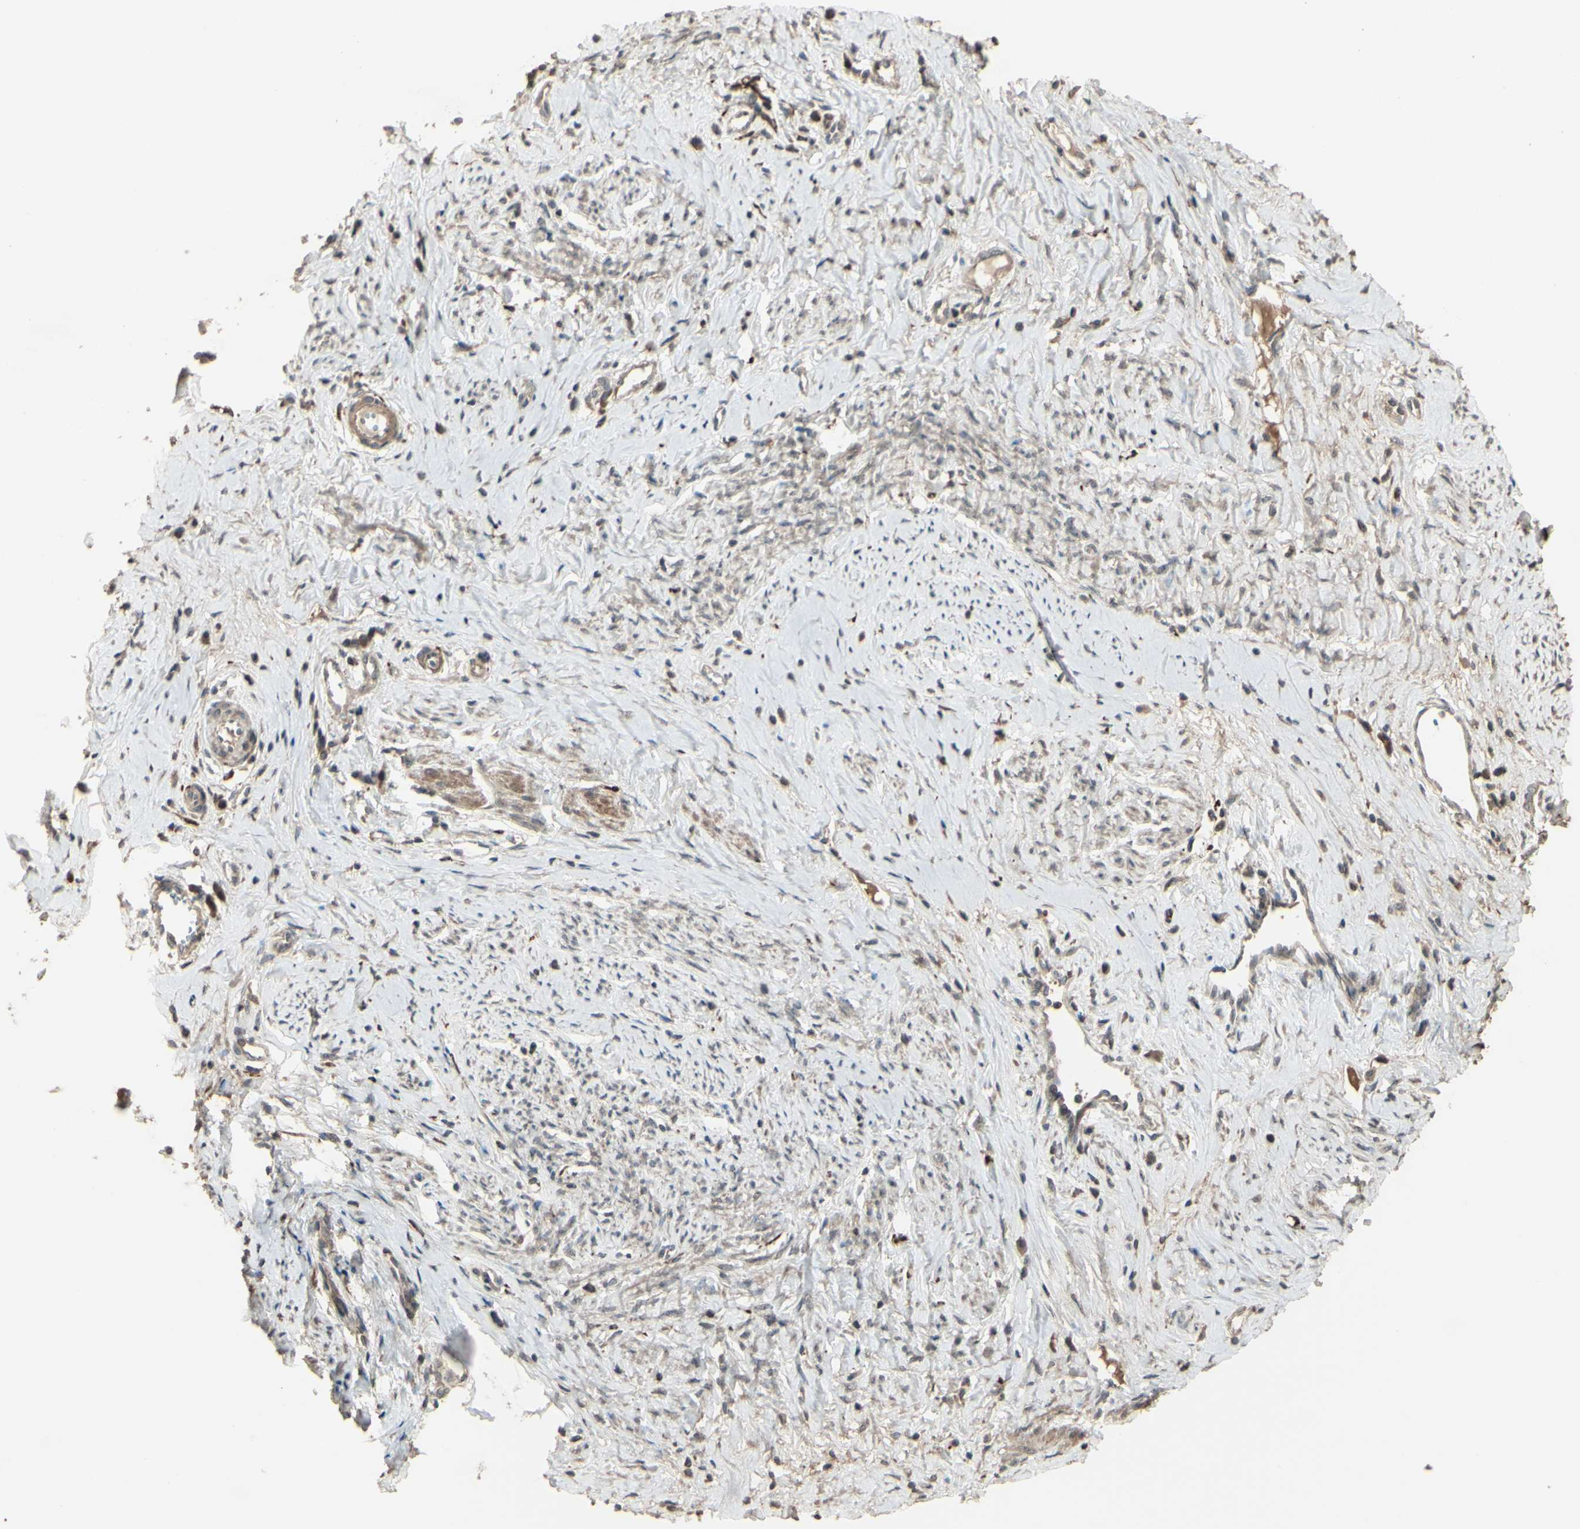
{"staining": {"intensity": "moderate", "quantity": ">75%", "location": "cytoplasmic/membranous"}, "tissue": "cervical cancer", "cell_type": "Tumor cells", "image_type": "cancer", "snomed": [{"axis": "morphology", "description": "Squamous cell carcinoma, NOS"}, {"axis": "topography", "description": "Cervix"}], "caption": "Immunohistochemistry image of cervical cancer stained for a protein (brown), which shows medium levels of moderate cytoplasmic/membranous positivity in approximately >75% of tumor cells.", "gene": "GNAS", "patient": {"sex": "female", "age": 40}}